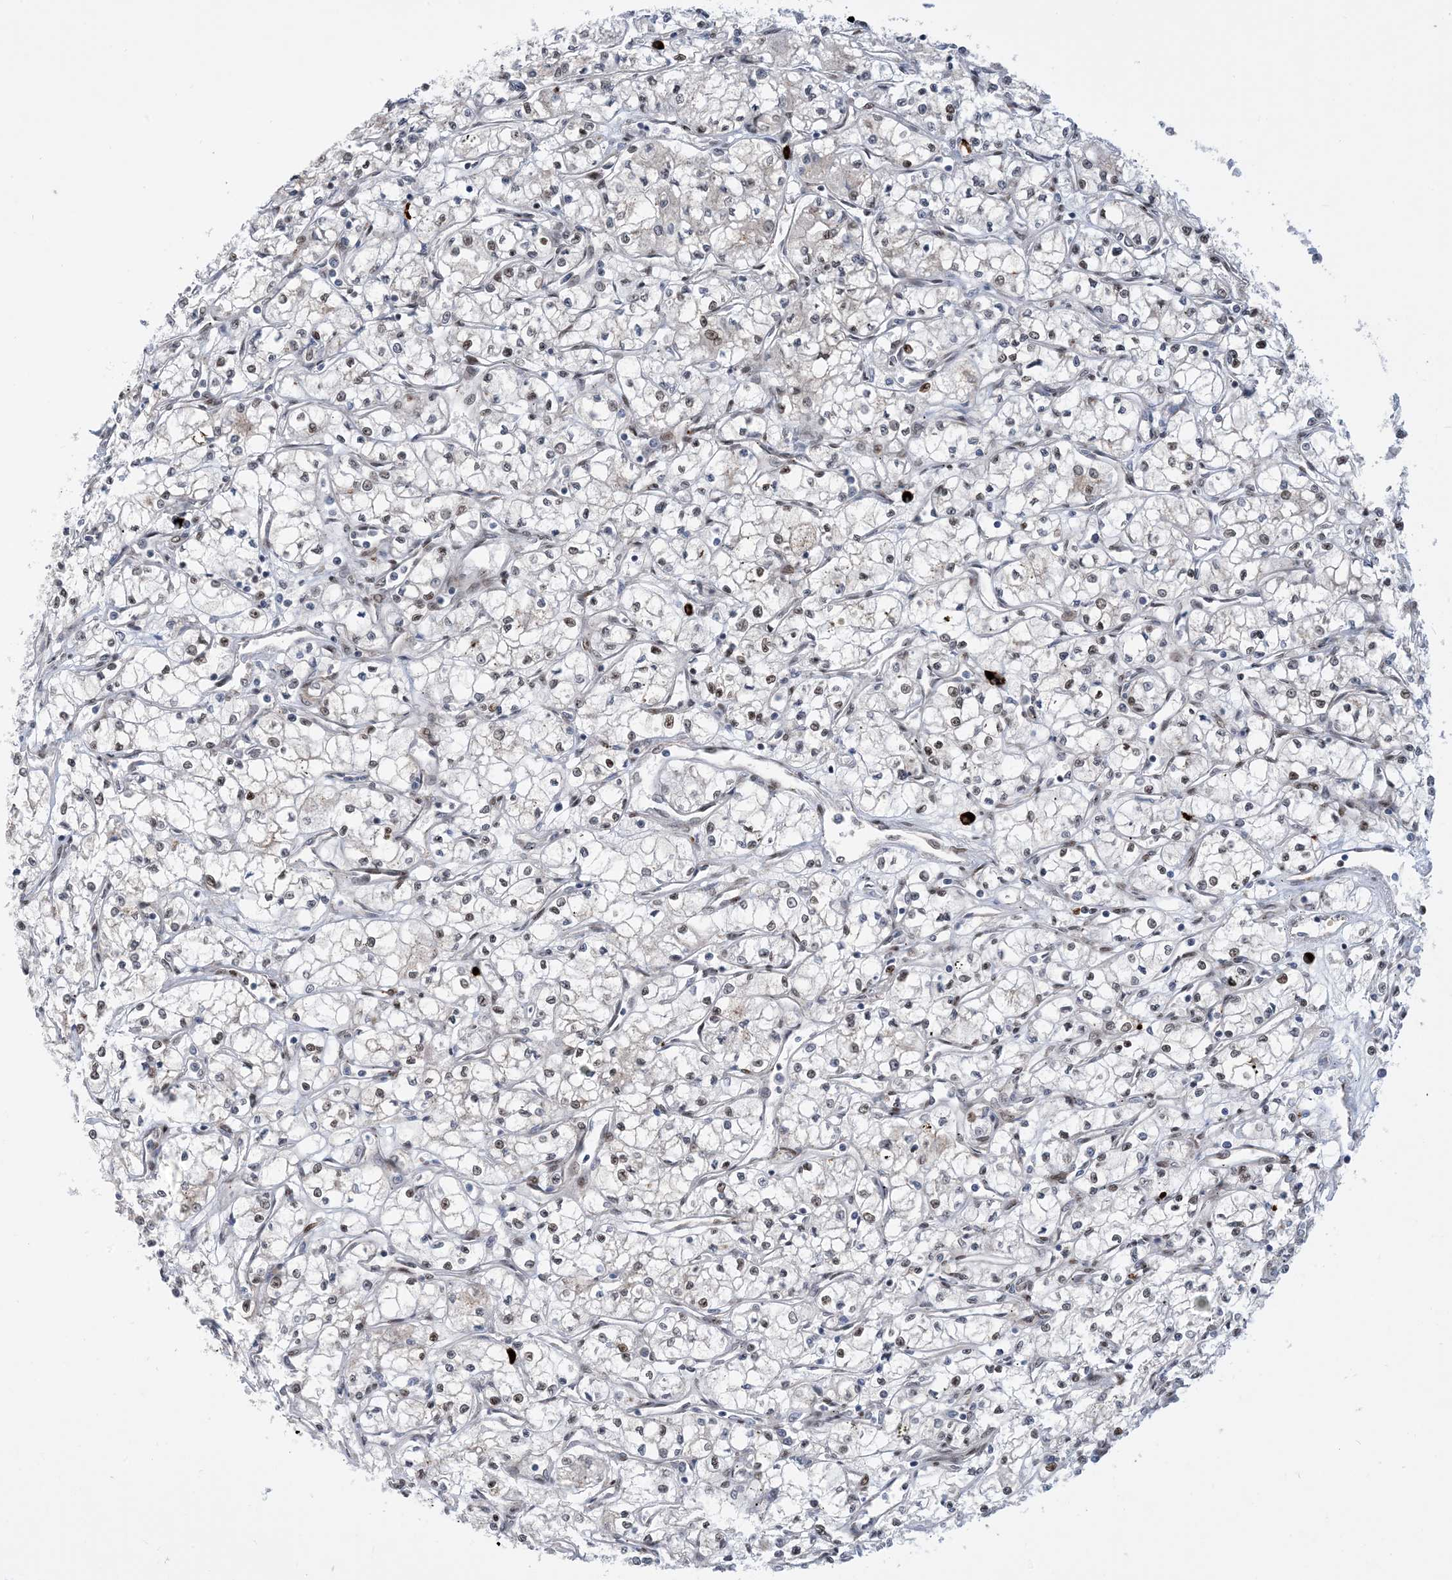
{"staining": {"intensity": "moderate", "quantity": "25%-75%", "location": "nuclear"}, "tissue": "renal cancer", "cell_type": "Tumor cells", "image_type": "cancer", "snomed": [{"axis": "morphology", "description": "Adenocarcinoma, NOS"}, {"axis": "topography", "description": "Kidney"}], "caption": "Renal cancer stained for a protein (brown) displays moderate nuclear positive staining in about 25%-75% of tumor cells.", "gene": "TSPYL1", "patient": {"sex": "male", "age": 59}}